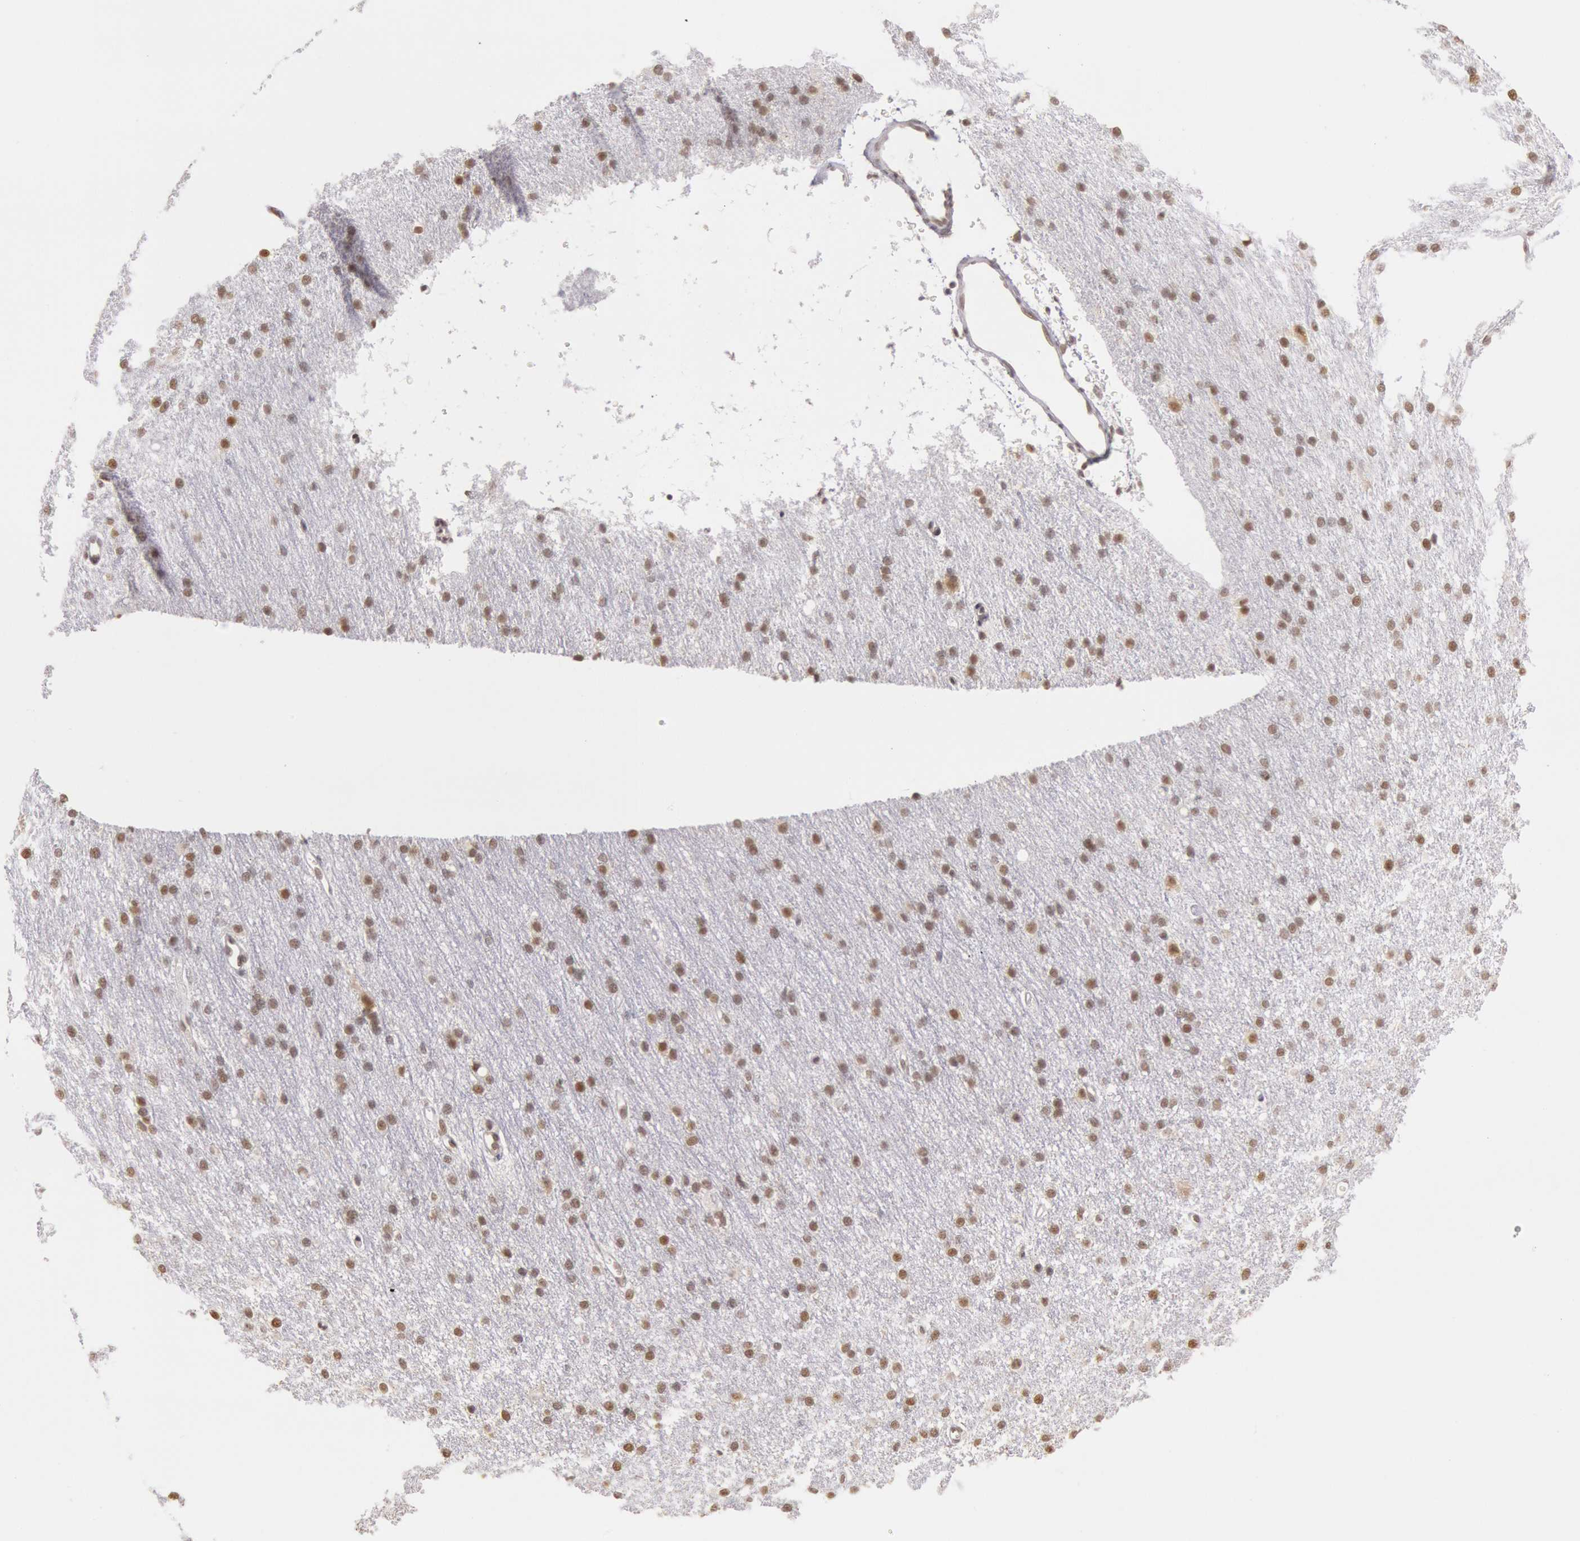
{"staining": {"intensity": "moderate", "quantity": ">75%", "location": "nuclear"}, "tissue": "cerebral cortex", "cell_type": "Endothelial cells", "image_type": "normal", "snomed": [{"axis": "morphology", "description": "Normal tissue, NOS"}, {"axis": "morphology", "description": "Inflammation, NOS"}, {"axis": "topography", "description": "Cerebral cortex"}], "caption": "Moderate nuclear protein positivity is identified in about >75% of endothelial cells in cerebral cortex.", "gene": "ESS2", "patient": {"sex": "male", "age": 6}}